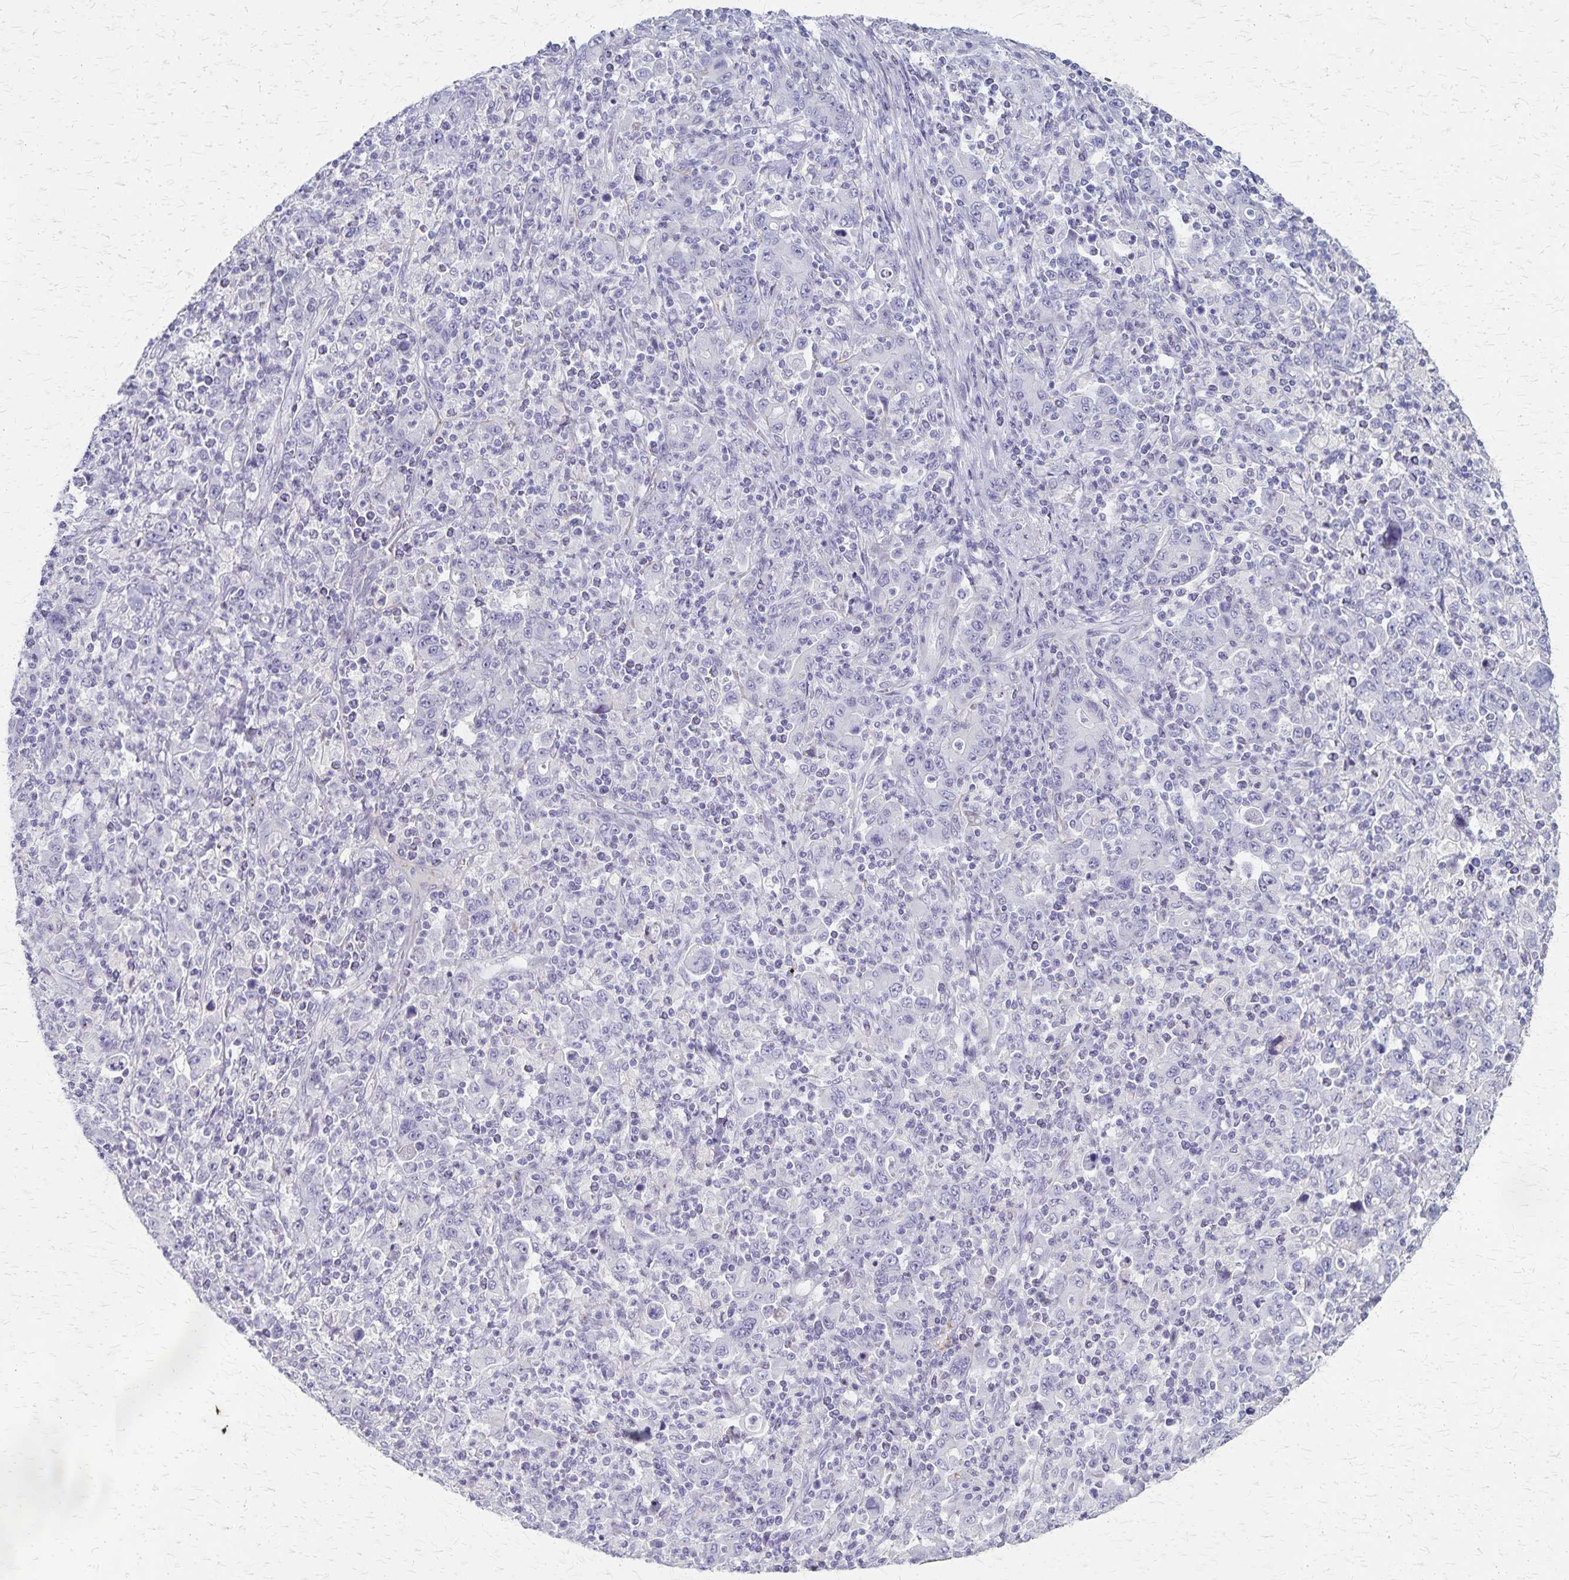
{"staining": {"intensity": "negative", "quantity": "none", "location": "none"}, "tissue": "stomach cancer", "cell_type": "Tumor cells", "image_type": "cancer", "snomed": [{"axis": "morphology", "description": "Adenocarcinoma, NOS"}, {"axis": "topography", "description": "Stomach, upper"}], "caption": "Immunohistochemistry (IHC) image of human adenocarcinoma (stomach) stained for a protein (brown), which exhibits no positivity in tumor cells. (Brightfield microscopy of DAB (3,3'-diaminobenzidine) immunohistochemistry (IHC) at high magnification).", "gene": "RASL10B", "patient": {"sex": "male", "age": 69}}